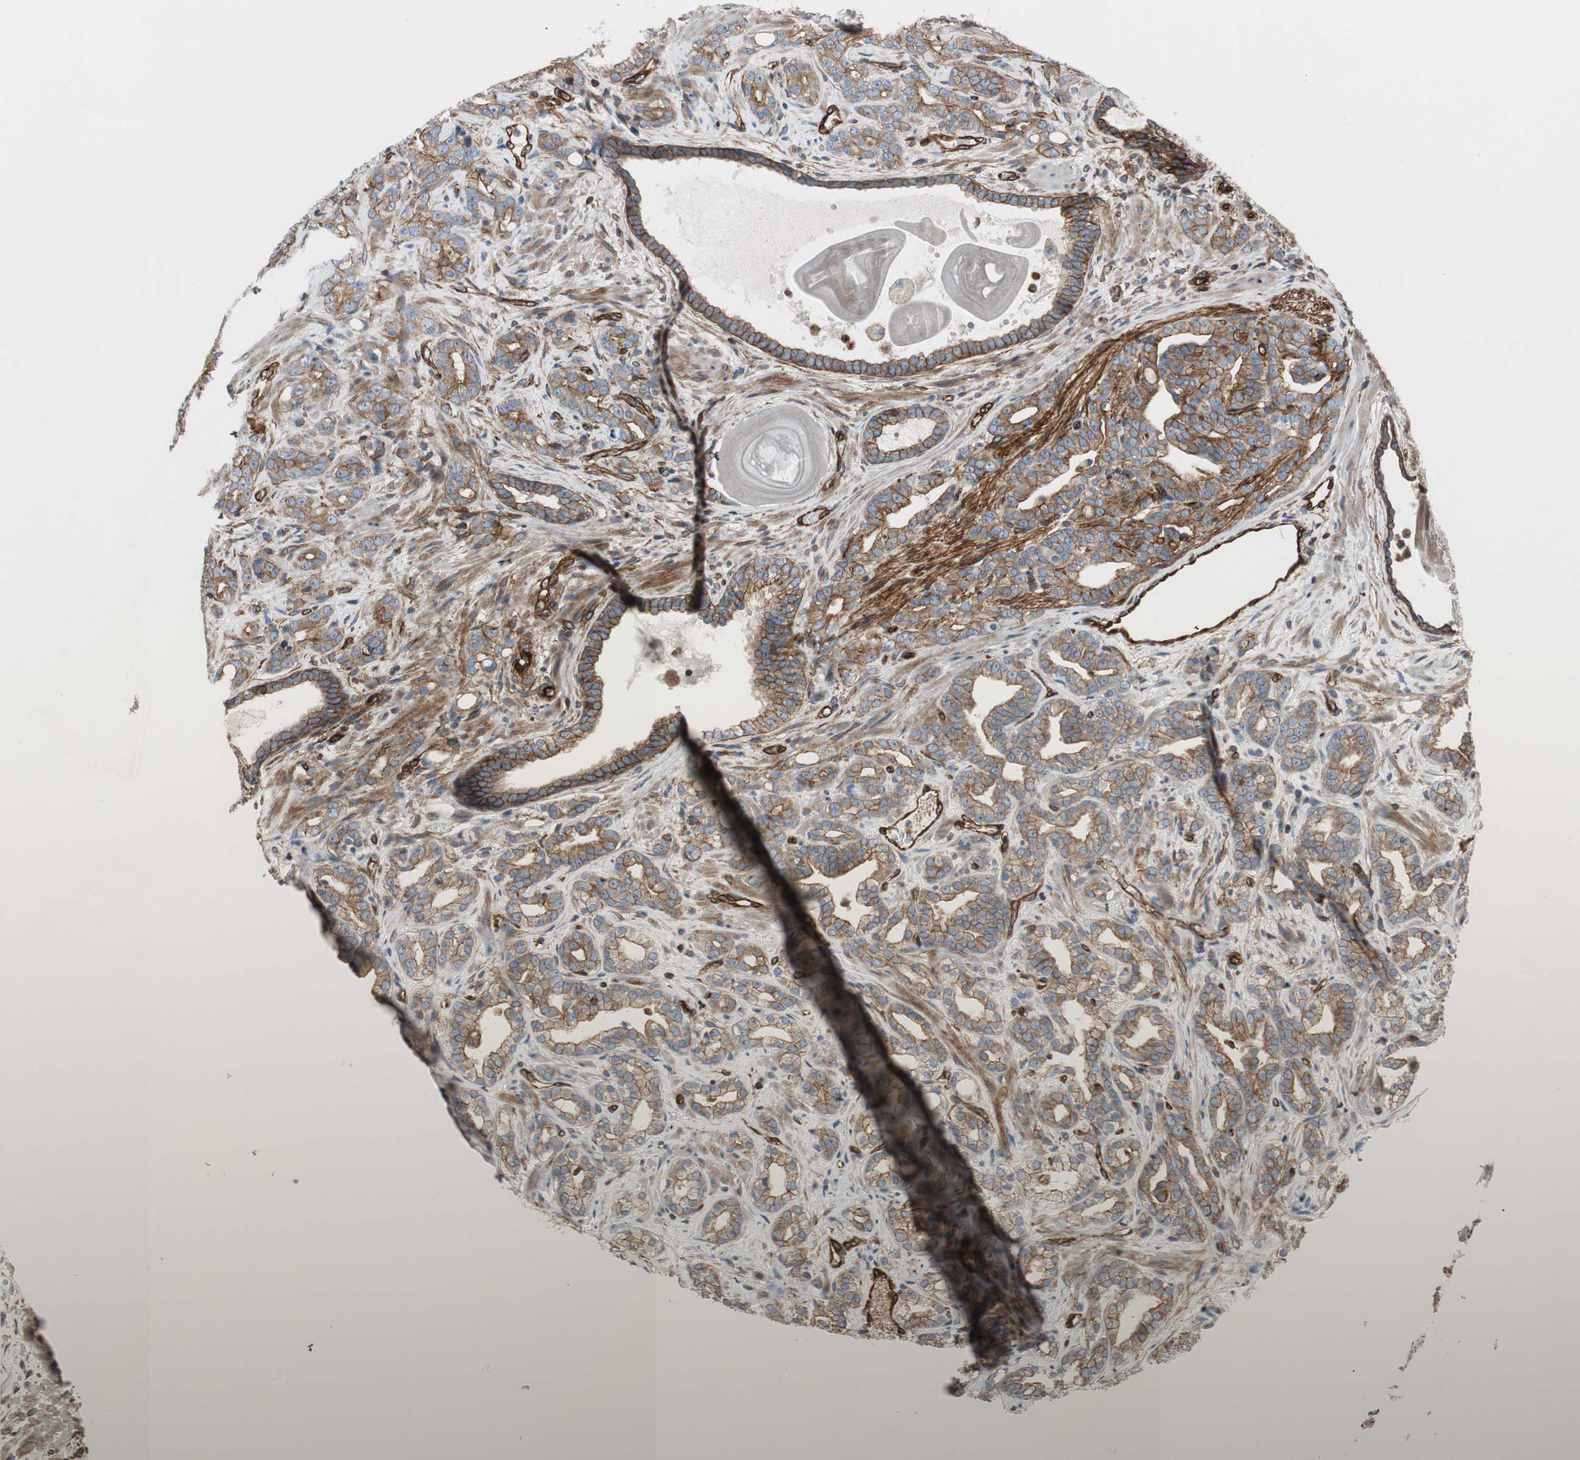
{"staining": {"intensity": "moderate", "quantity": ">75%", "location": "cytoplasmic/membranous"}, "tissue": "prostate cancer", "cell_type": "Tumor cells", "image_type": "cancer", "snomed": [{"axis": "morphology", "description": "Adenocarcinoma, Low grade"}, {"axis": "topography", "description": "Prostate"}], "caption": "Immunohistochemical staining of human low-grade adenocarcinoma (prostate) shows medium levels of moderate cytoplasmic/membranous expression in about >75% of tumor cells. (IHC, brightfield microscopy, high magnification).", "gene": "TCTA", "patient": {"sex": "male", "age": 63}}